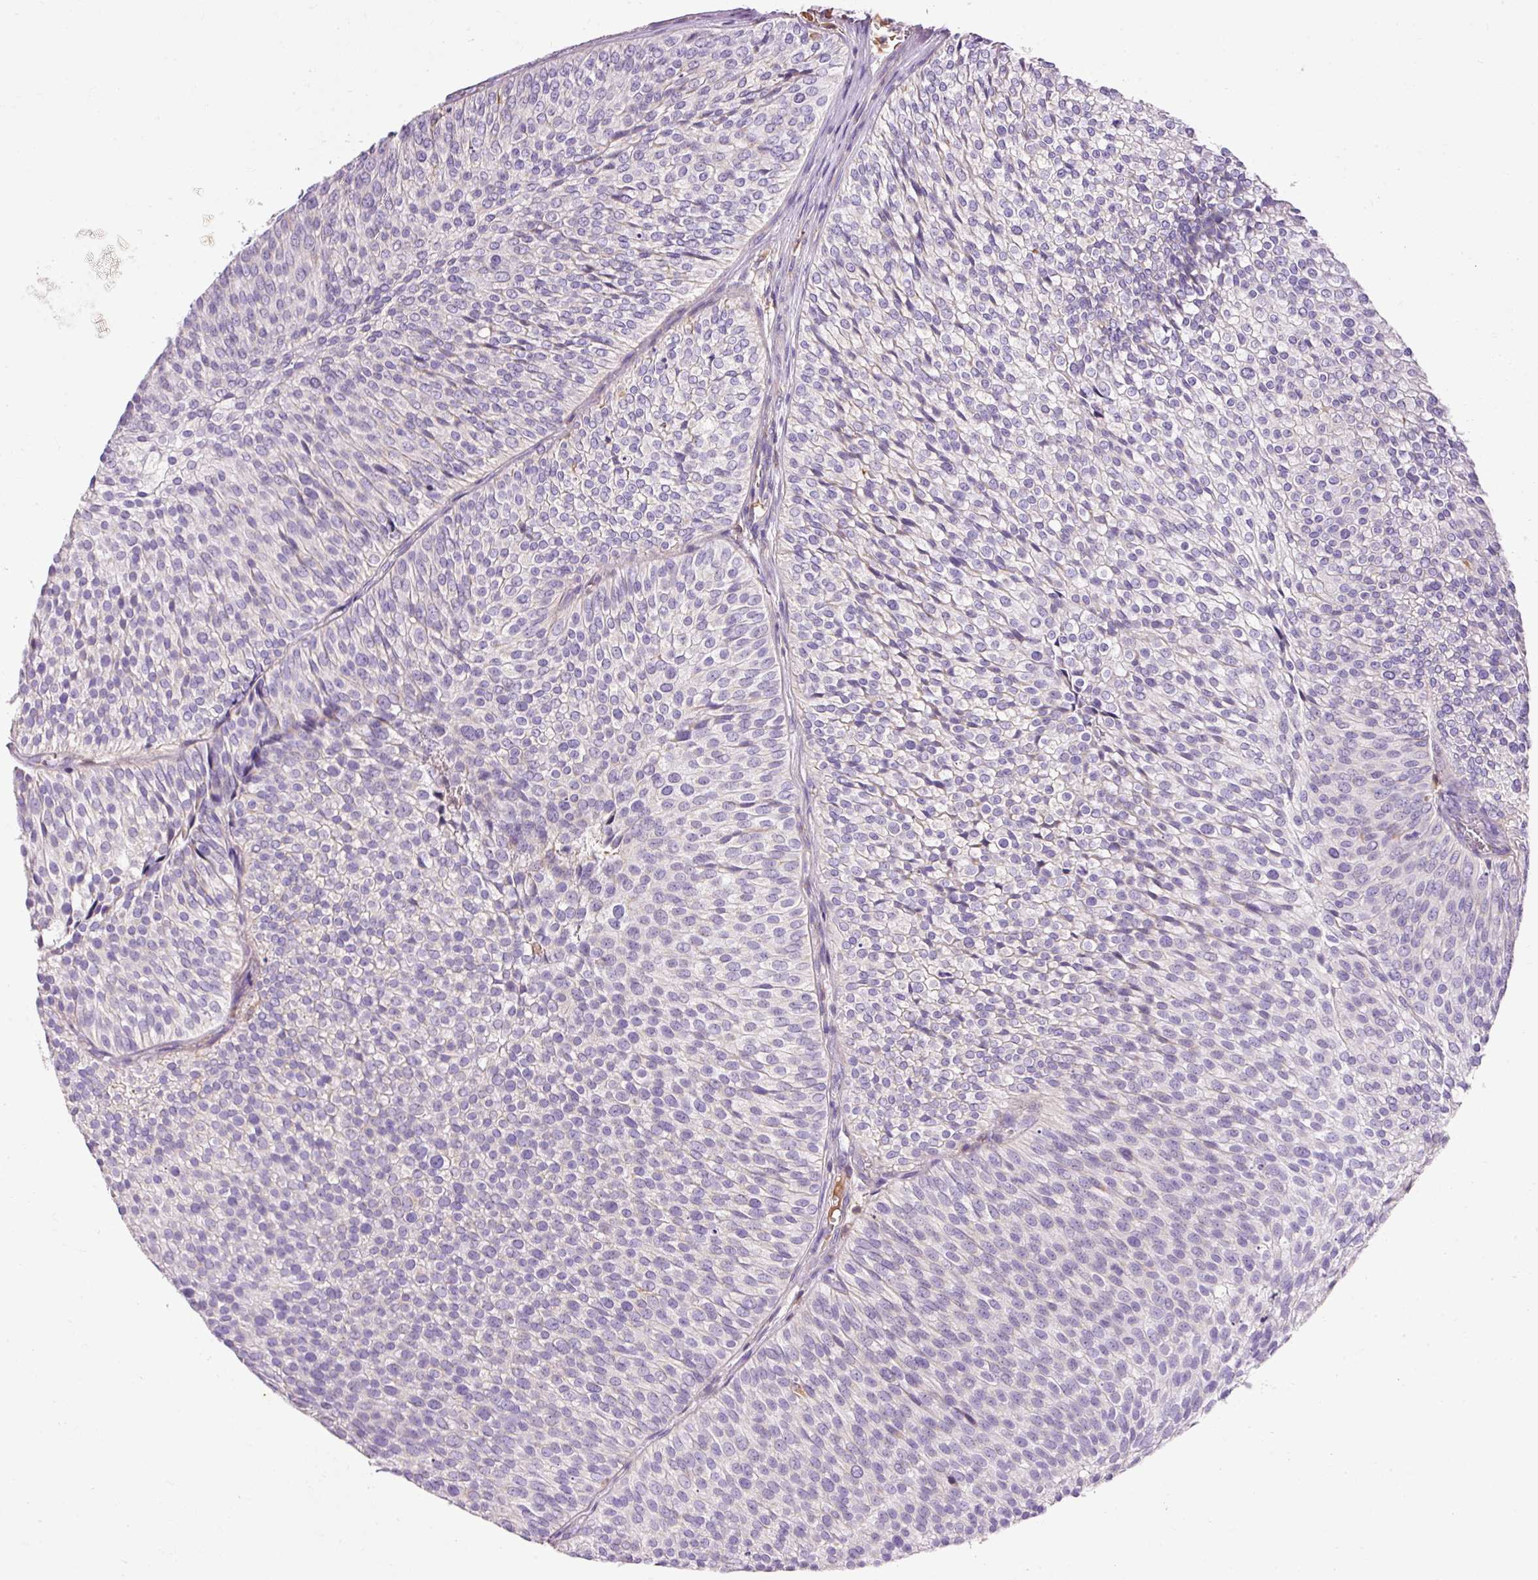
{"staining": {"intensity": "negative", "quantity": "none", "location": "none"}, "tissue": "urothelial cancer", "cell_type": "Tumor cells", "image_type": "cancer", "snomed": [{"axis": "morphology", "description": "Urothelial carcinoma, Low grade"}, {"axis": "topography", "description": "Urinary bladder"}], "caption": "High magnification brightfield microscopy of urothelial cancer stained with DAB (3,3'-diaminobenzidine) (brown) and counterstained with hematoxylin (blue): tumor cells show no significant staining.", "gene": "IMMT", "patient": {"sex": "male", "age": 91}}